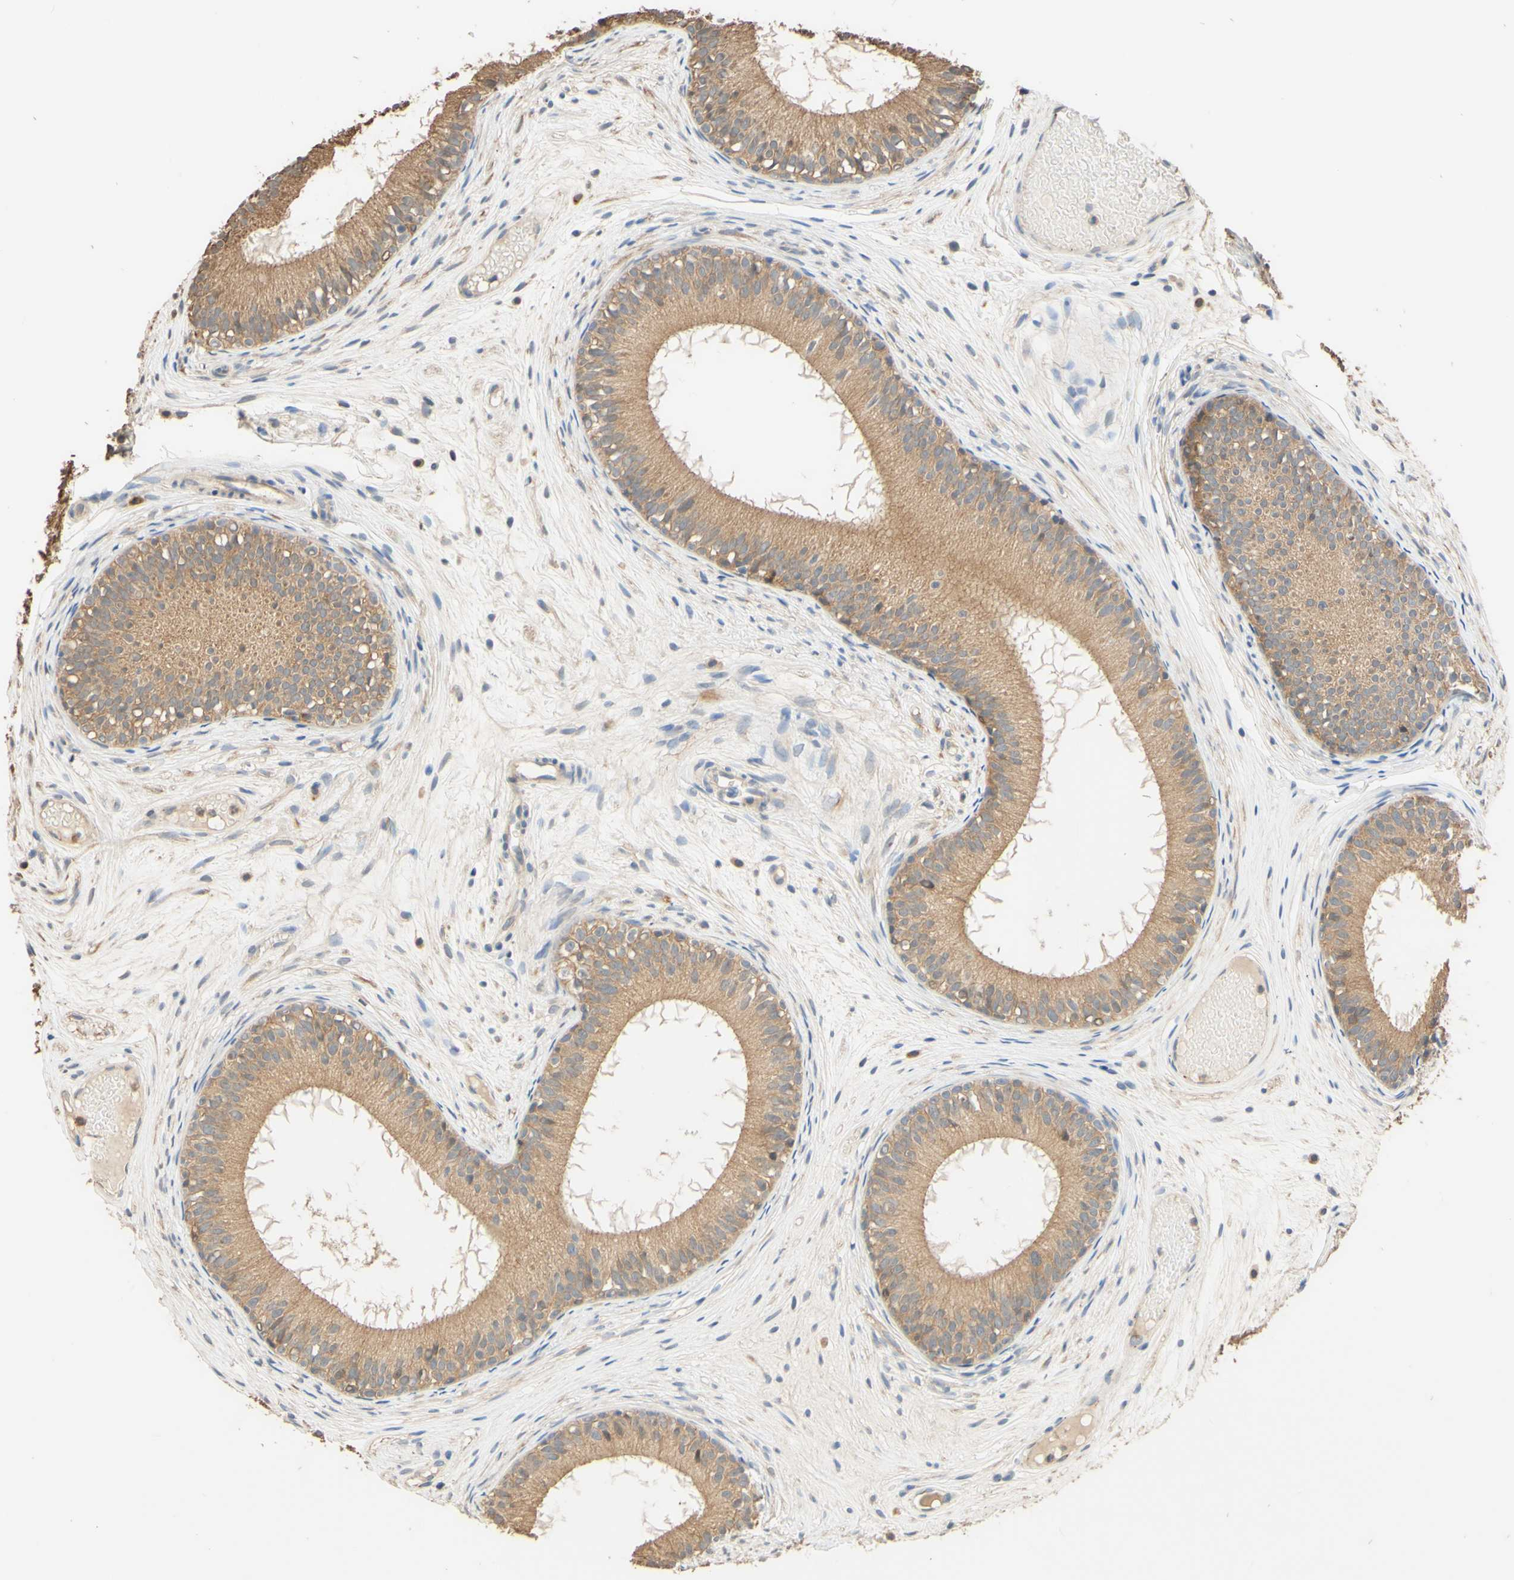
{"staining": {"intensity": "moderate", "quantity": ">75%", "location": "cytoplasmic/membranous"}, "tissue": "epididymis", "cell_type": "Glandular cells", "image_type": "normal", "snomed": [{"axis": "morphology", "description": "Normal tissue, NOS"}, {"axis": "morphology", "description": "Atrophy, NOS"}, {"axis": "topography", "description": "Testis"}, {"axis": "topography", "description": "Epididymis"}], "caption": "IHC (DAB) staining of benign human epididymis shows moderate cytoplasmic/membranous protein expression in about >75% of glandular cells. (DAB IHC with brightfield microscopy, high magnification).", "gene": "SMIM19", "patient": {"sex": "male", "age": 18}}